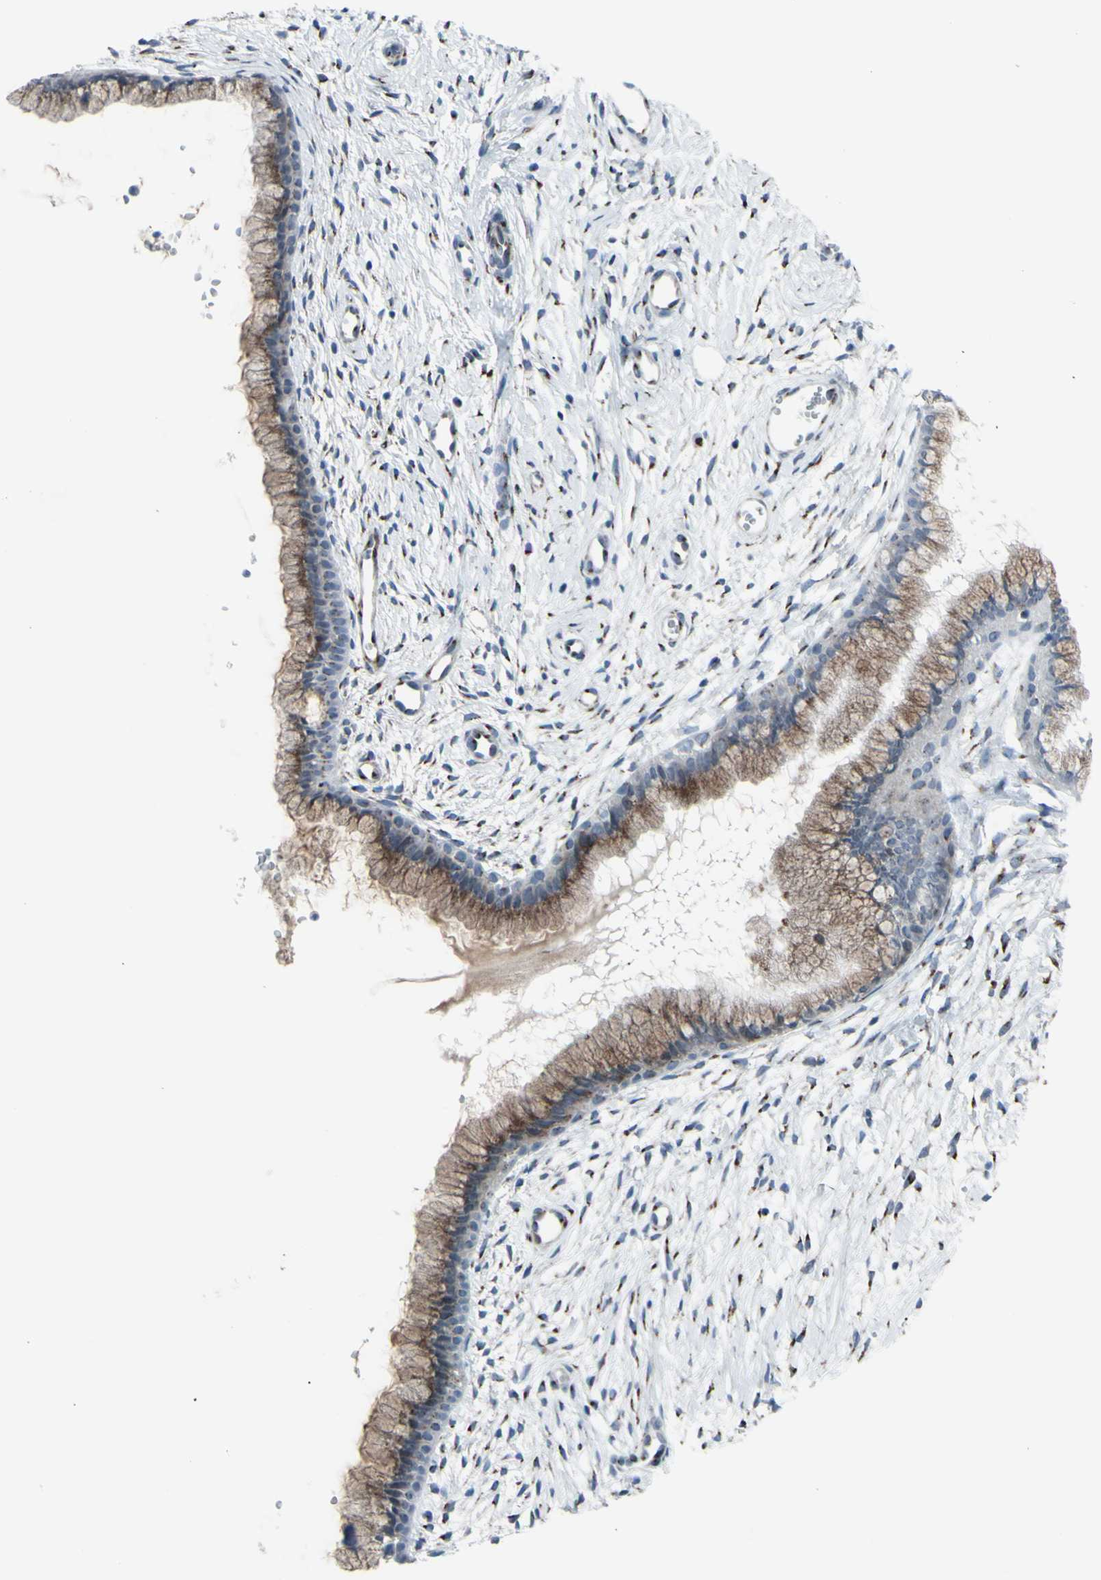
{"staining": {"intensity": "moderate", "quantity": "25%-75%", "location": "cytoplasmic/membranous"}, "tissue": "cervix", "cell_type": "Glandular cells", "image_type": "normal", "snomed": [{"axis": "morphology", "description": "Normal tissue, NOS"}, {"axis": "topography", "description": "Cervix"}], "caption": "Immunohistochemical staining of unremarkable human cervix displays medium levels of moderate cytoplasmic/membranous staining in approximately 25%-75% of glandular cells. The staining was performed using DAB to visualize the protein expression in brown, while the nuclei were stained in blue with hematoxylin (Magnification: 20x).", "gene": "GLG1", "patient": {"sex": "female", "age": 39}}